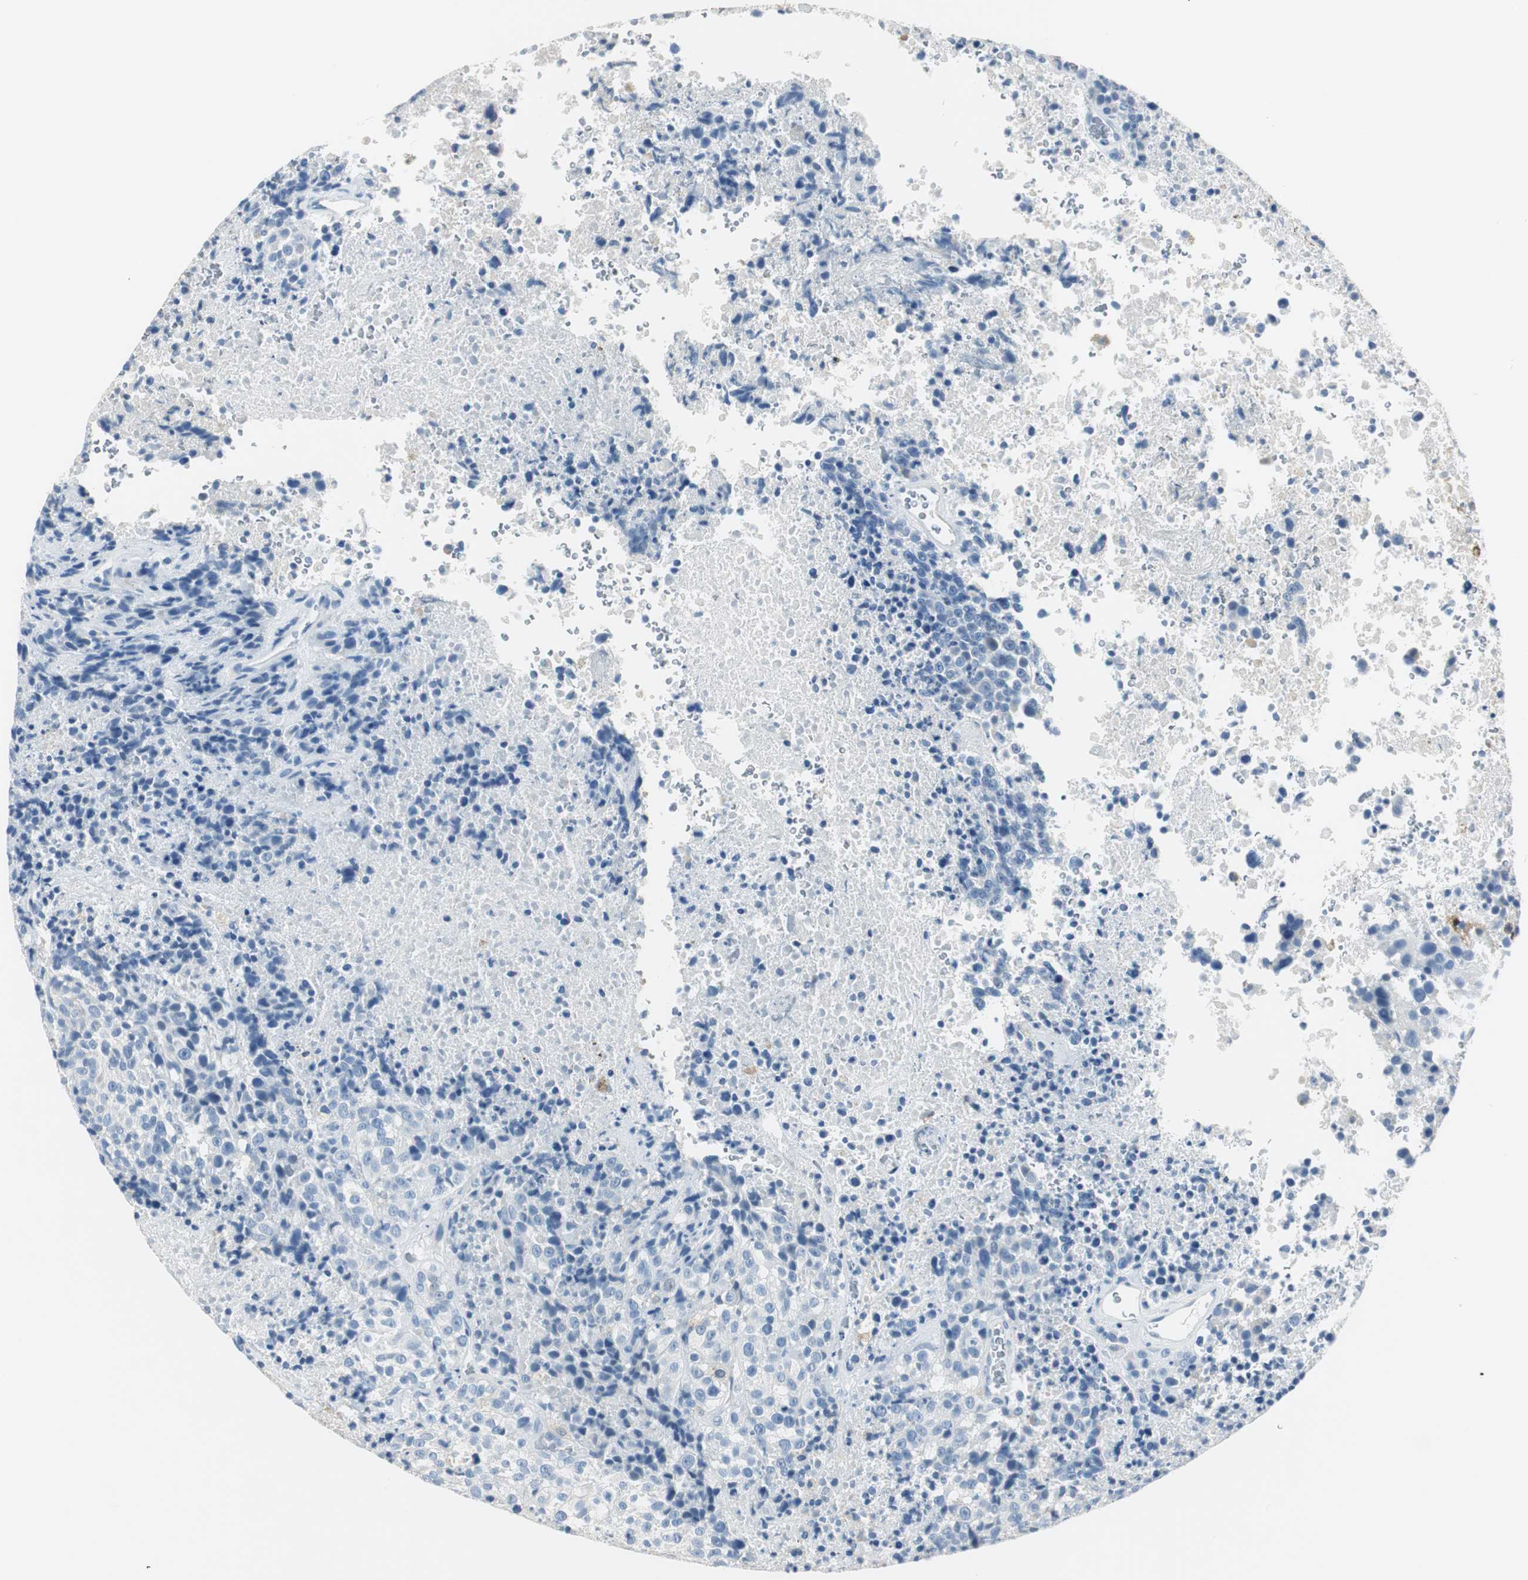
{"staining": {"intensity": "negative", "quantity": "none", "location": "none"}, "tissue": "melanoma", "cell_type": "Tumor cells", "image_type": "cancer", "snomed": [{"axis": "morphology", "description": "Malignant melanoma, Metastatic site"}, {"axis": "topography", "description": "Cerebral cortex"}], "caption": "This is an immunohistochemistry micrograph of malignant melanoma (metastatic site). There is no positivity in tumor cells.", "gene": "FBP1", "patient": {"sex": "female", "age": 52}}